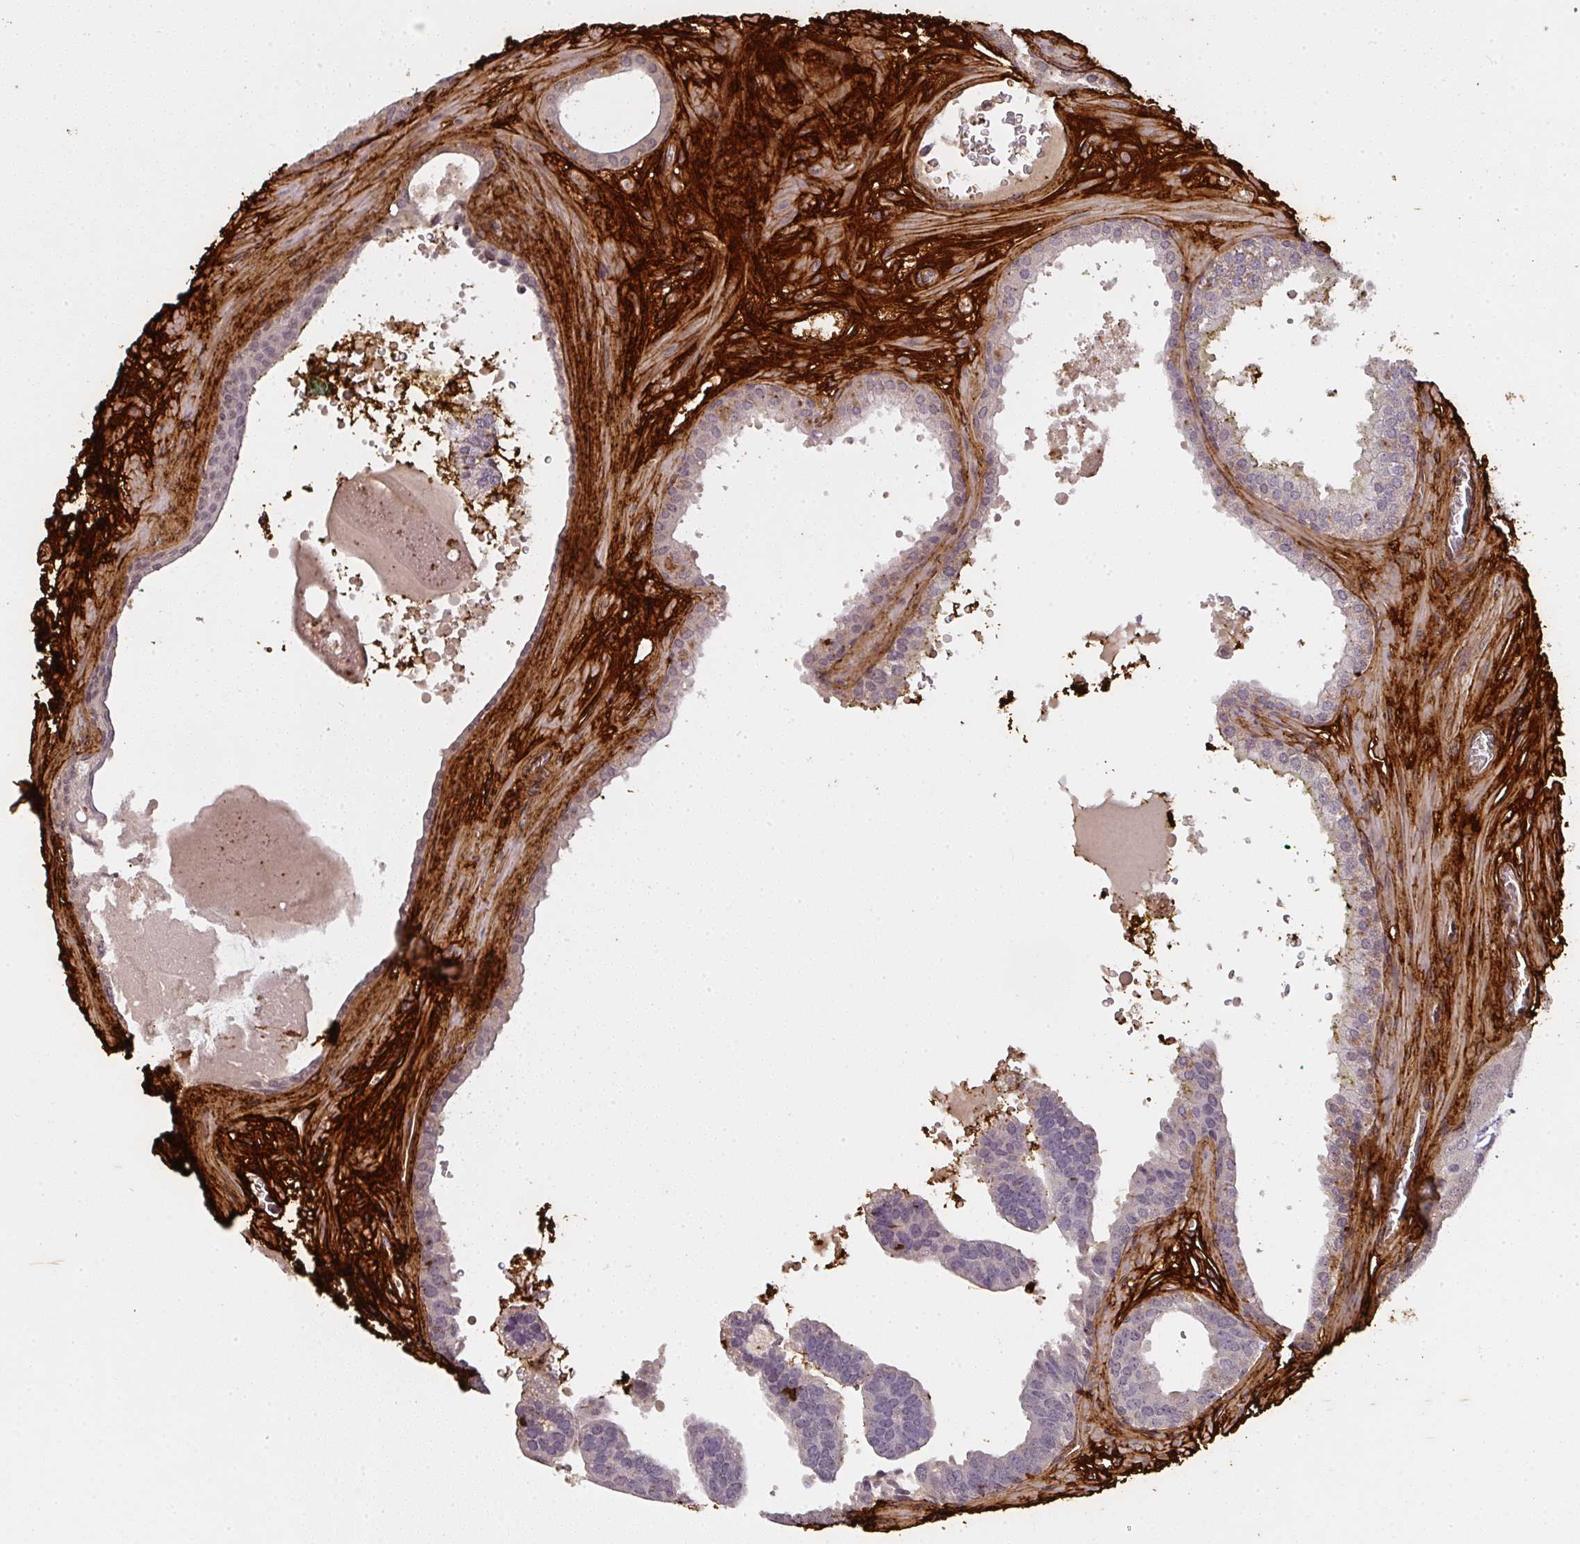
{"staining": {"intensity": "negative", "quantity": "none", "location": "none"}, "tissue": "prostate cancer", "cell_type": "Tumor cells", "image_type": "cancer", "snomed": [{"axis": "morphology", "description": "Adenocarcinoma, High grade"}, {"axis": "topography", "description": "Prostate"}], "caption": "Protein analysis of prostate cancer (high-grade adenocarcinoma) displays no significant staining in tumor cells.", "gene": "COL3A1", "patient": {"sex": "male", "age": 55}}